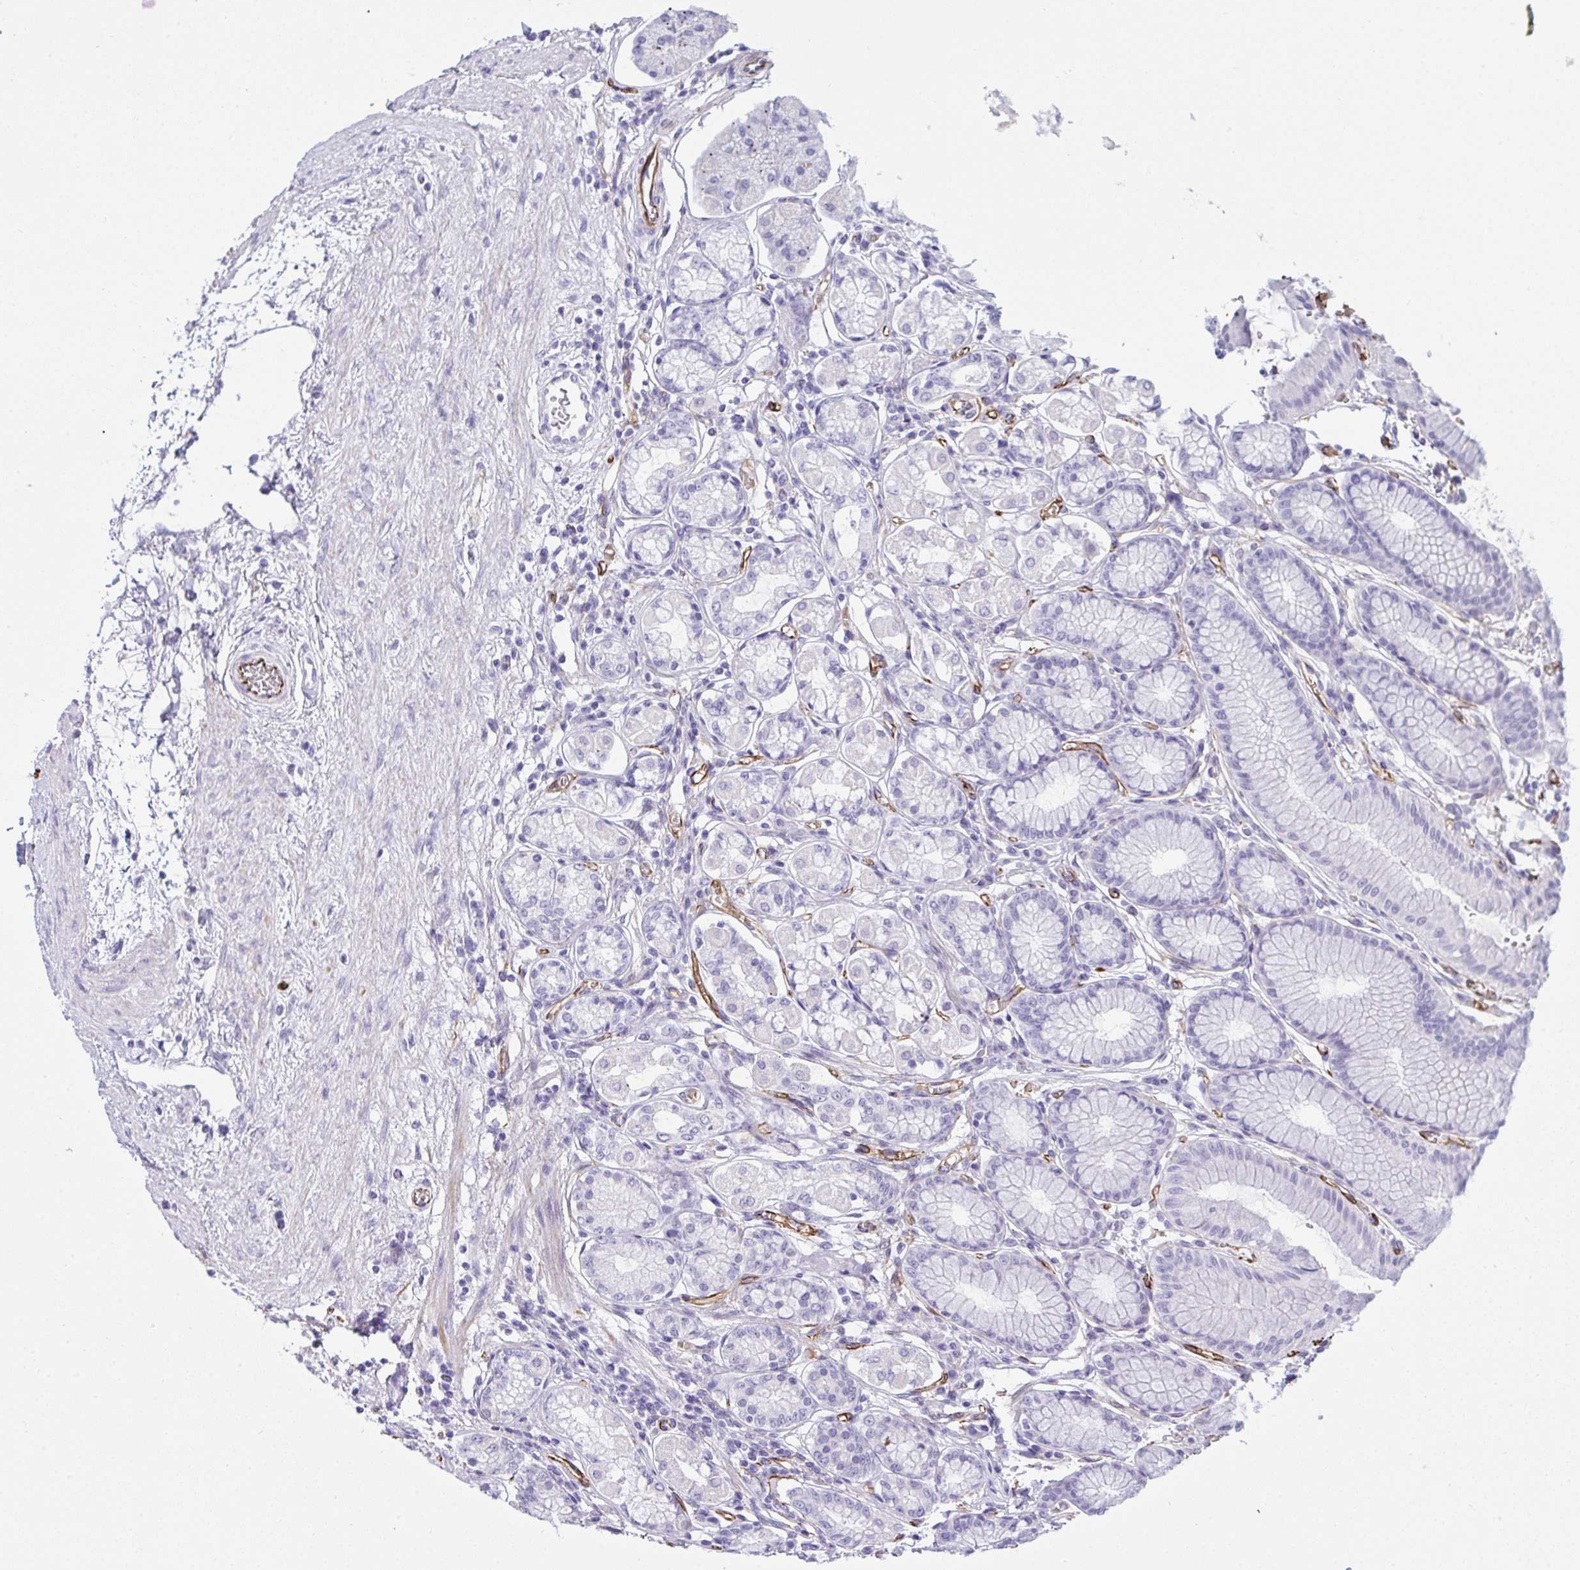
{"staining": {"intensity": "negative", "quantity": "none", "location": "none"}, "tissue": "stomach", "cell_type": "Glandular cells", "image_type": "normal", "snomed": [{"axis": "morphology", "description": "Normal tissue, NOS"}, {"axis": "topography", "description": "Stomach"}, {"axis": "topography", "description": "Stomach, lower"}], "caption": "This is an IHC histopathology image of unremarkable human stomach. There is no staining in glandular cells.", "gene": "SLC35B1", "patient": {"sex": "male", "age": 76}}